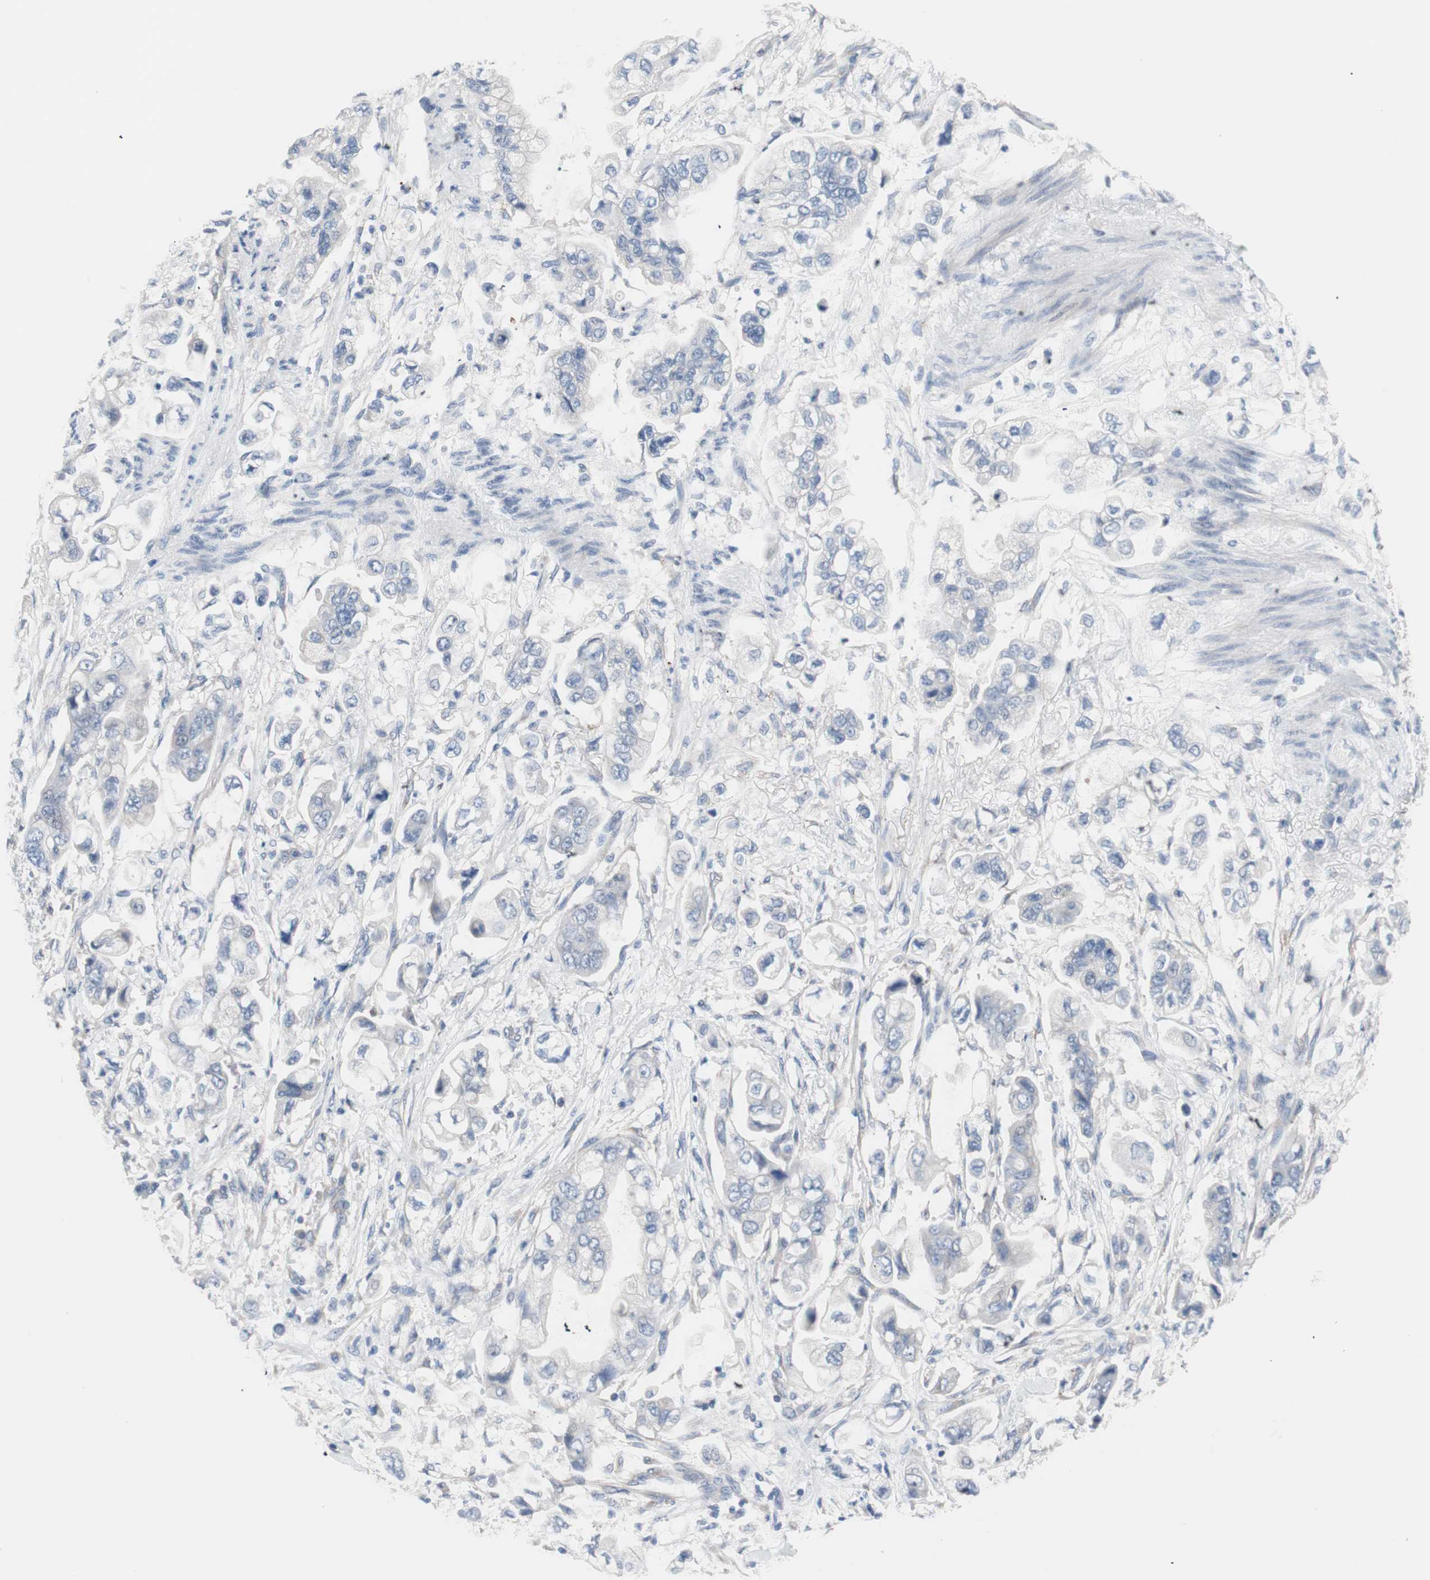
{"staining": {"intensity": "negative", "quantity": "none", "location": "none"}, "tissue": "stomach cancer", "cell_type": "Tumor cells", "image_type": "cancer", "snomed": [{"axis": "morphology", "description": "Adenocarcinoma, NOS"}, {"axis": "topography", "description": "Stomach"}], "caption": "Tumor cells are negative for brown protein staining in stomach cancer (adenocarcinoma).", "gene": "ULBP1", "patient": {"sex": "male", "age": 62}}